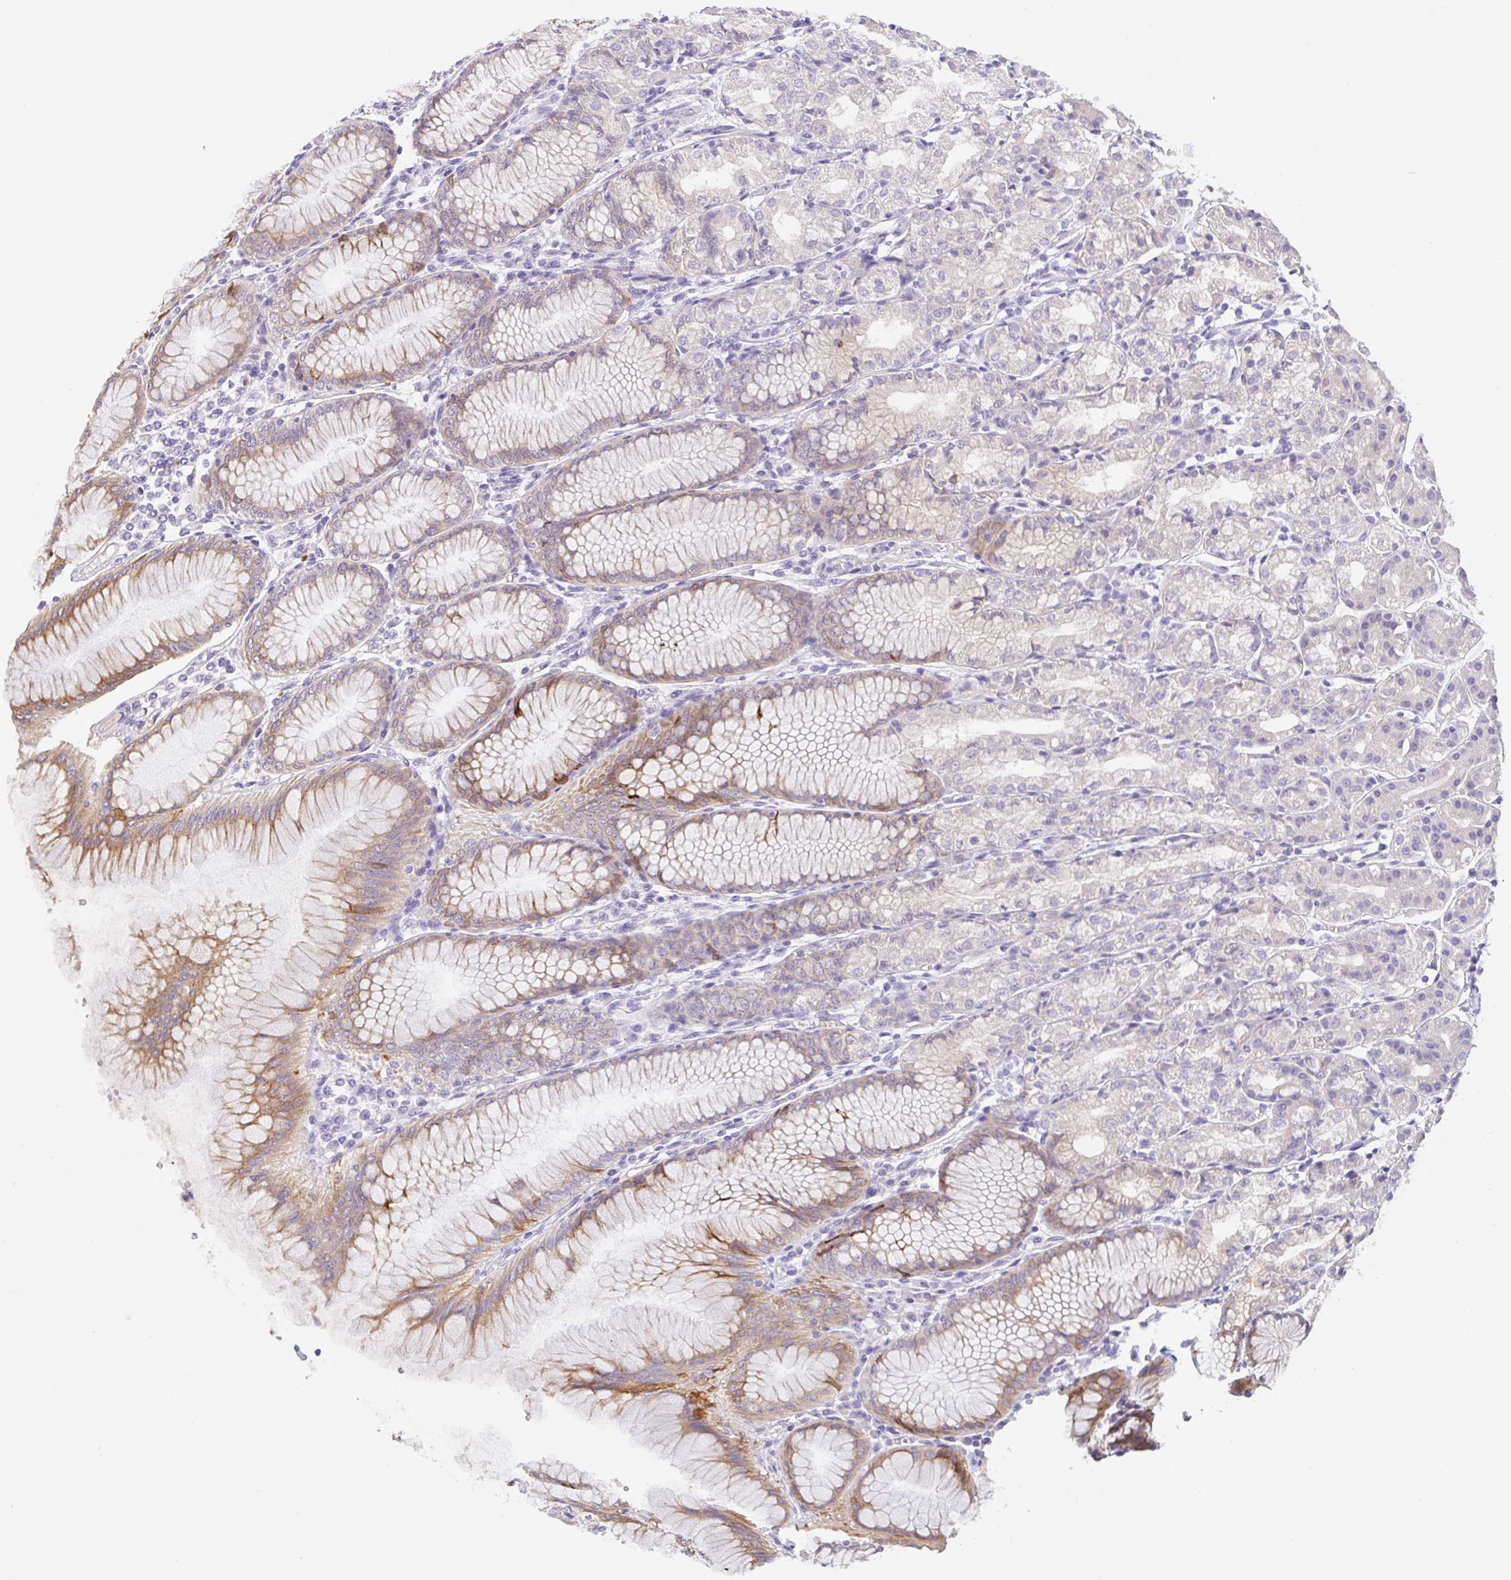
{"staining": {"intensity": "strong", "quantity": "<25%", "location": "cytoplasmic/membranous"}, "tissue": "stomach", "cell_type": "Glandular cells", "image_type": "normal", "snomed": [{"axis": "morphology", "description": "Normal tissue, NOS"}, {"axis": "topography", "description": "Stomach"}], "caption": "Immunohistochemistry image of benign stomach stained for a protein (brown), which demonstrates medium levels of strong cytoplasmic/membranous positivity in about <25% of glandular cells.", "gene": "TRAF4", "patient": {"sex": "female", "age": 57}}